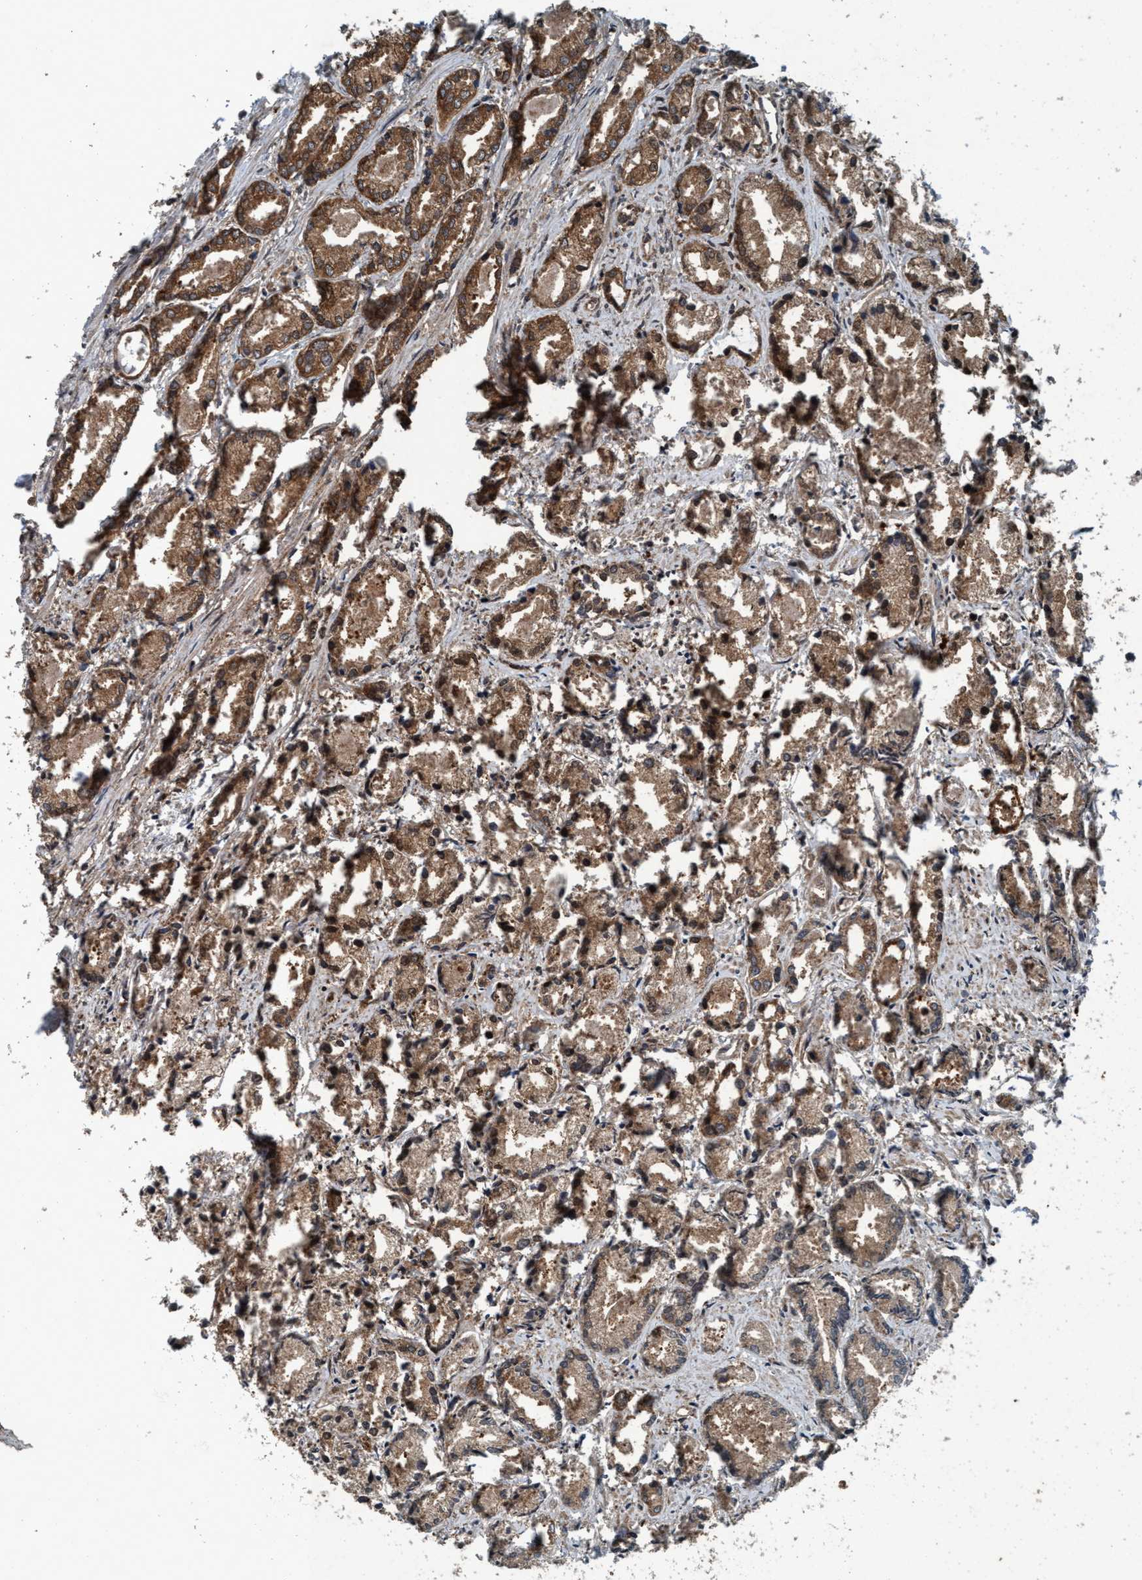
{"staining": {"intensity": "moderate", "quantity": ">75%", "location": "cytoplasmic/membranous"}, "tissue": "prostate cancer", "cell_type": "Tumor cells", "image_type": "cancer", "snomed": [{"axis": "morphology", "description": "Adenocarcinoma, Low grade"}, {"axis": "topography", "description": "Prostate"}], "caption": "High-power microscopy captured an immunohistochemistry (IHC) histopathology image of prostate cancer (adenocarcinoma (low-grade)), revealing moderate cytoplasmic/membranous staining in approximately >75% of tumor cells.", "gene": "AKT1S1", "patient": {"sex": "male", "age": 72}}